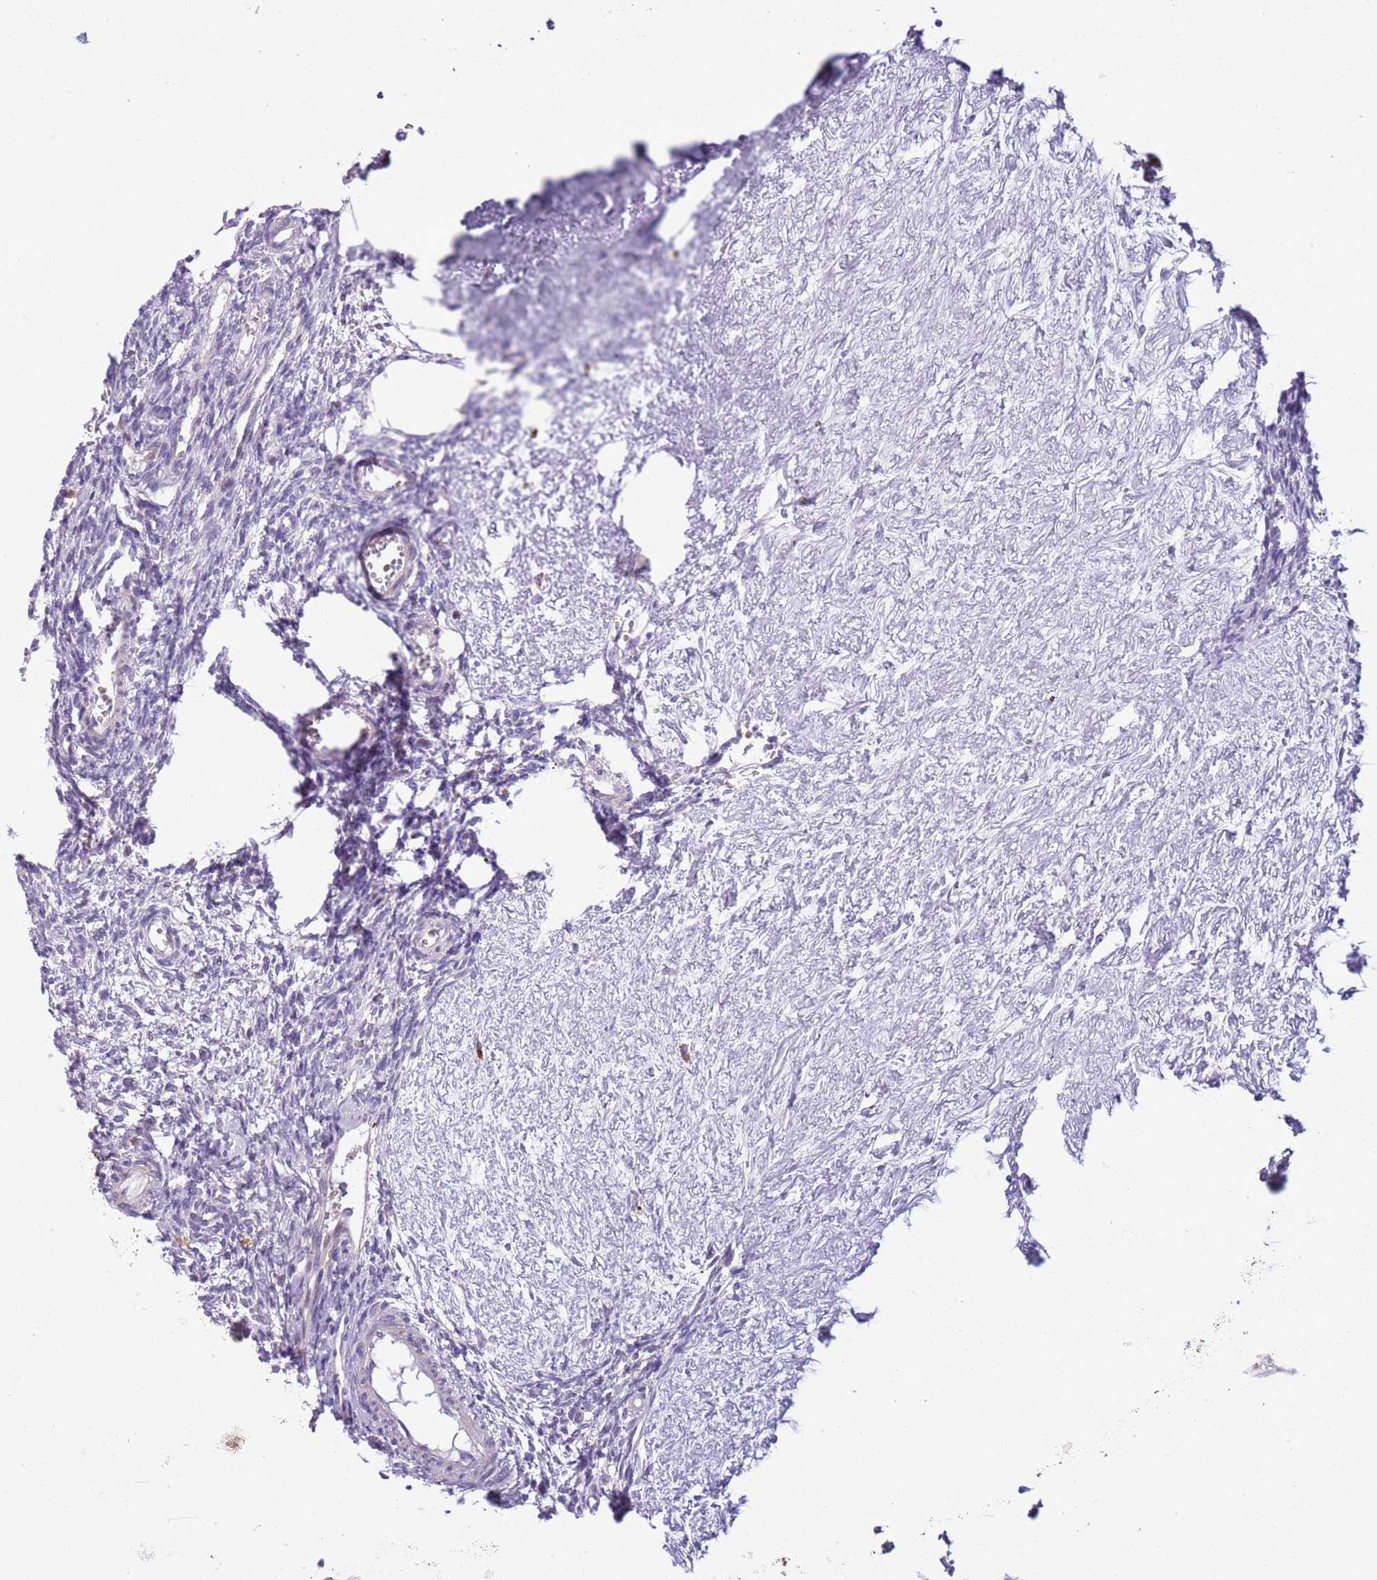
{"staining": {"intensity": "negative", "quantity": "none", "location": "none"}, "tissue": "ovary", "cell_type": "Ovarian stroma cells", "image_type": "normal", "snomed": [{"axis": "morphology", "description": "Normal tissue, NOS"}, {"axis": "topography", "description": "Ovary"}], "caption": "The immunohistochemistry (IHC) histopathology image has no significant expression in ovarian stroma cells of ovary. The staining was performed using DAB (3,3'-diaminobenzidine) to visualize the protein expression in brown, while the nuclei were stained in blue with hematoxylin (Magnification: 20x).", "gene": "JAML", "patient": {"sex": "female", "age": 39}}